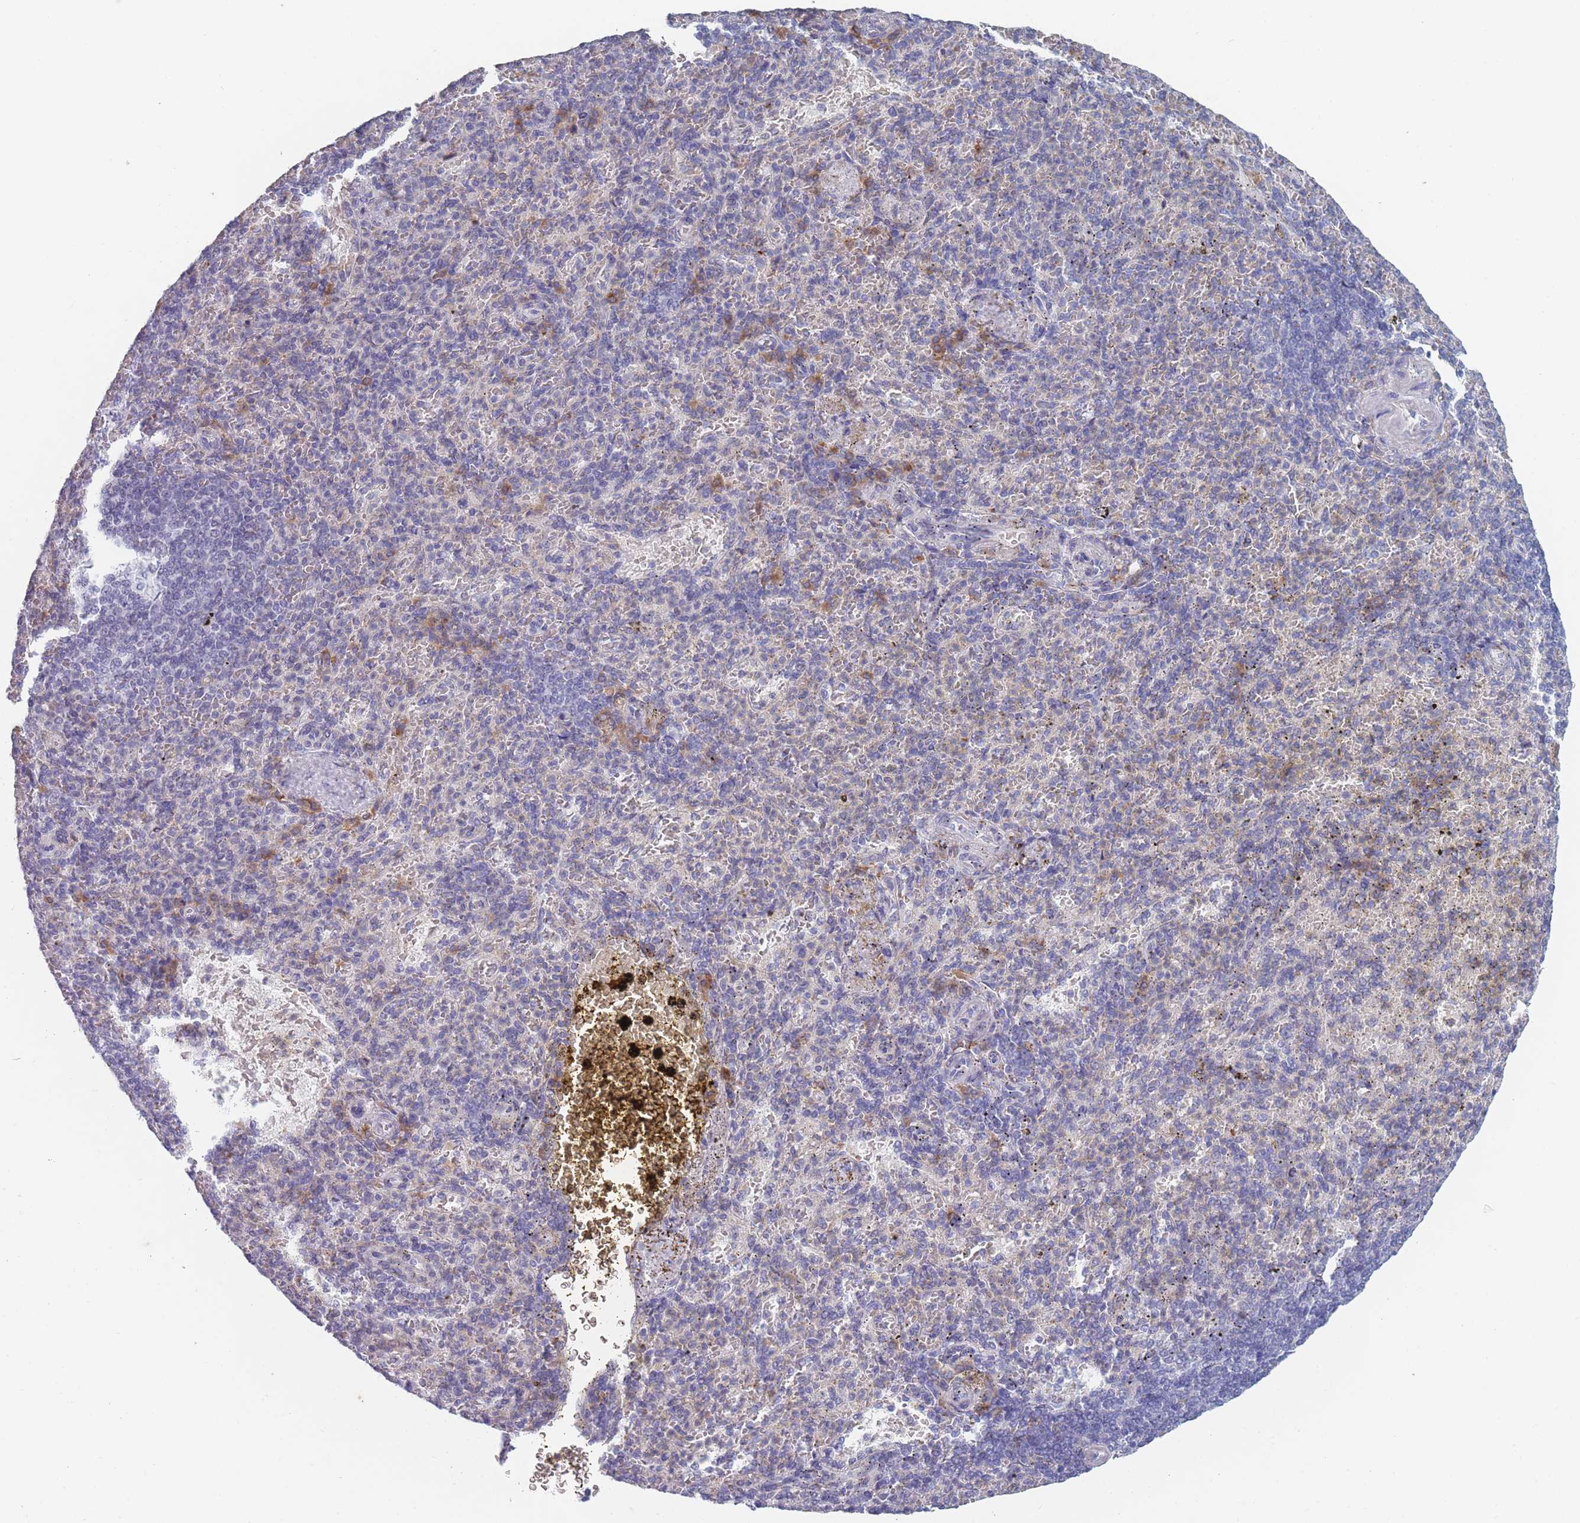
{"staining": {"intensity": "negative", "quantity": "none", "location": "none"}, "tissue": "spleen", "cell_type": "Cells in red pulp", "image_type": "normal", "snomed": [{"axis": "morphology", "description": "Normal tissue, NOS"}, {"axis": "topography", "description": "Spleen"}], "caption": "Micrograph shows no significant protein staining in cells in red pulp of unremarkable spleen.", "gene": "TMED10", "patient": {"sex": "female", "age": 74}}